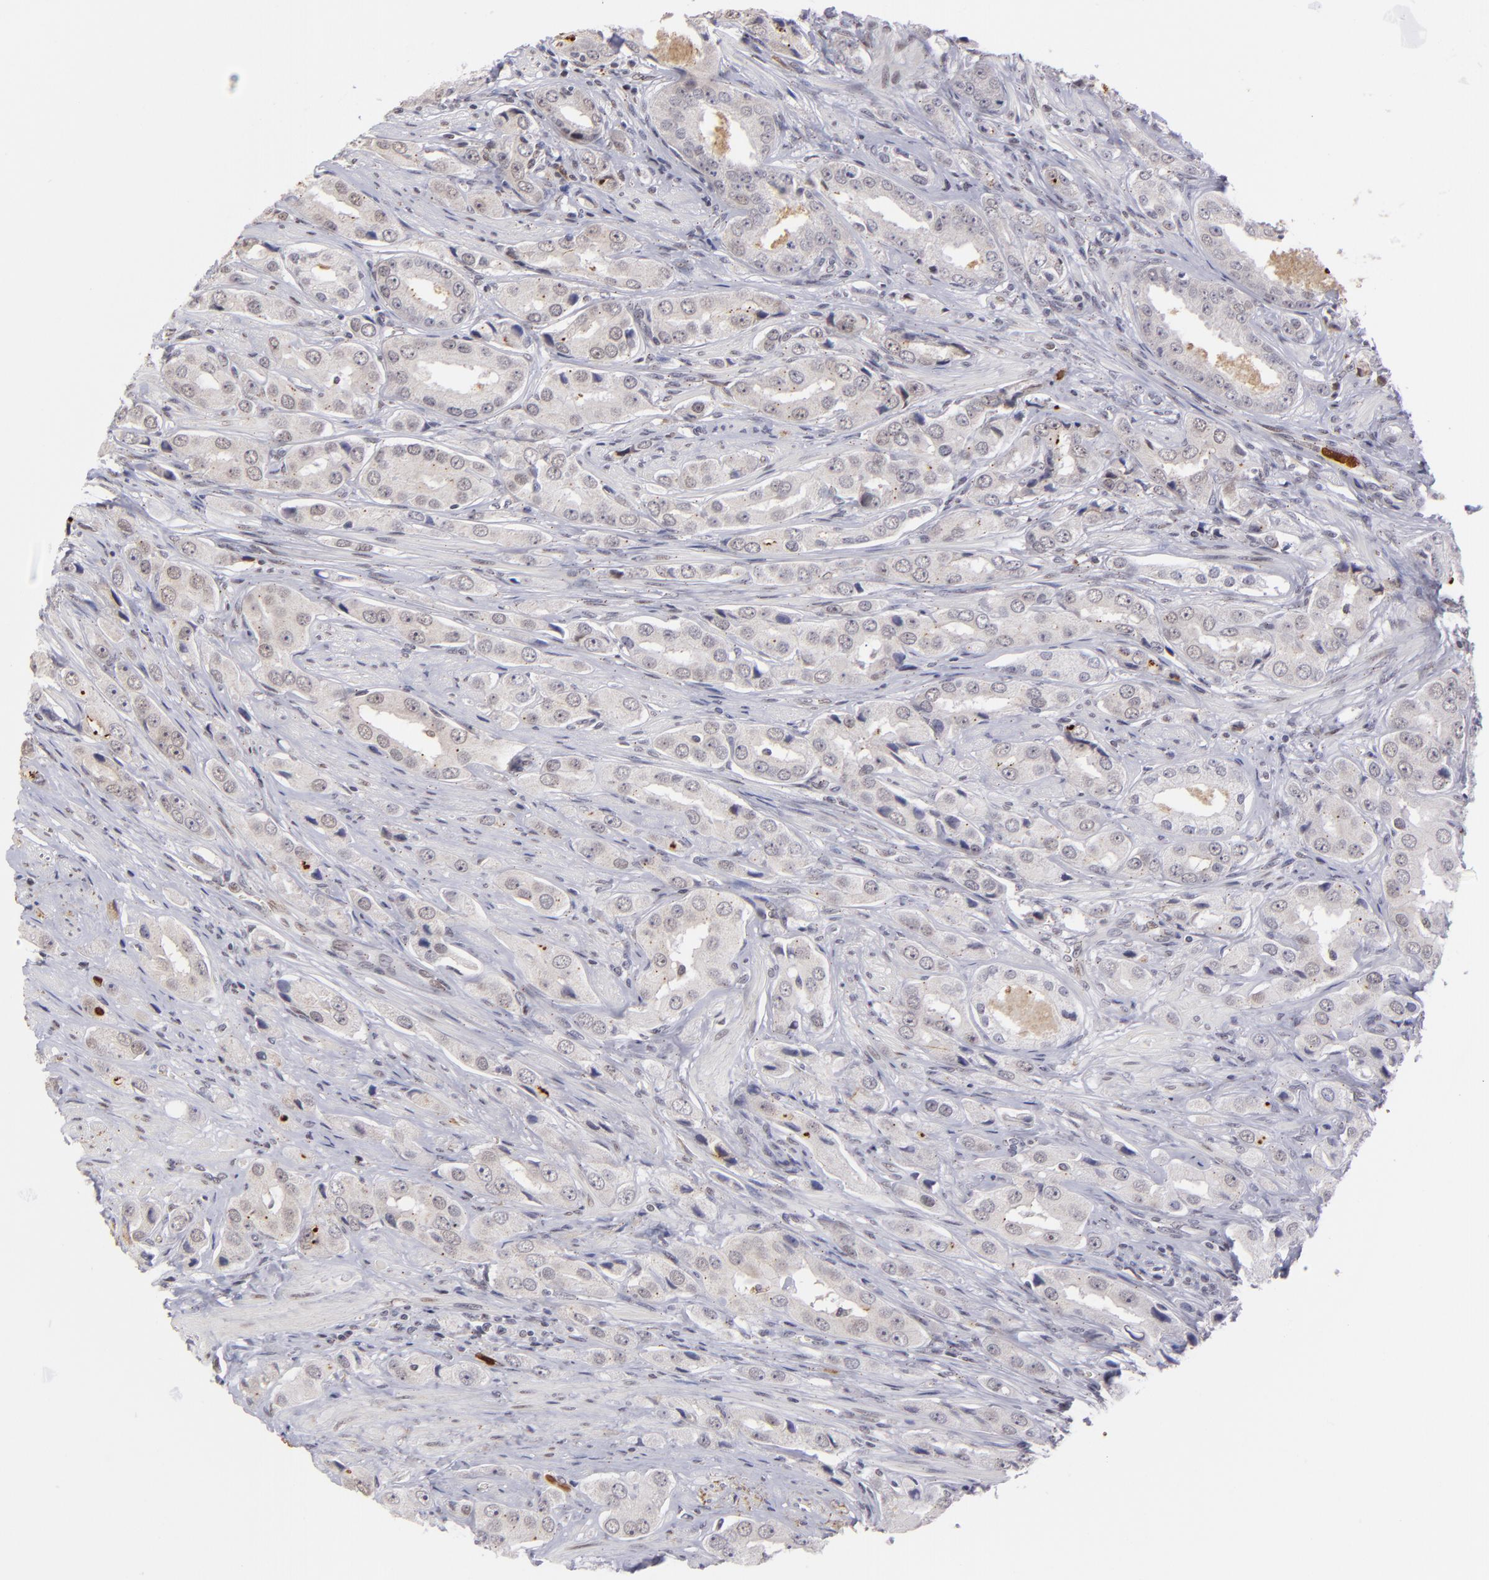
{"staining": {"intensity": "negative", "quantity": "none", "location": "none"}, "tissue": "prostate cancer", "cell_type": "Tumor cells", "image_type": "cancer", "snomed": [{"axis": "morphology", "description": "Adenocarcinoma, Medium grade"}, {"axis": "topography", "description": "Prostate"}], "caption": "The micrograph demonstrates no significant staining in tumor cells of prostate adenocarcinoma (medium-grade).", "gene": "RXRG", "patient": {"sex": "male", "age": 53}}